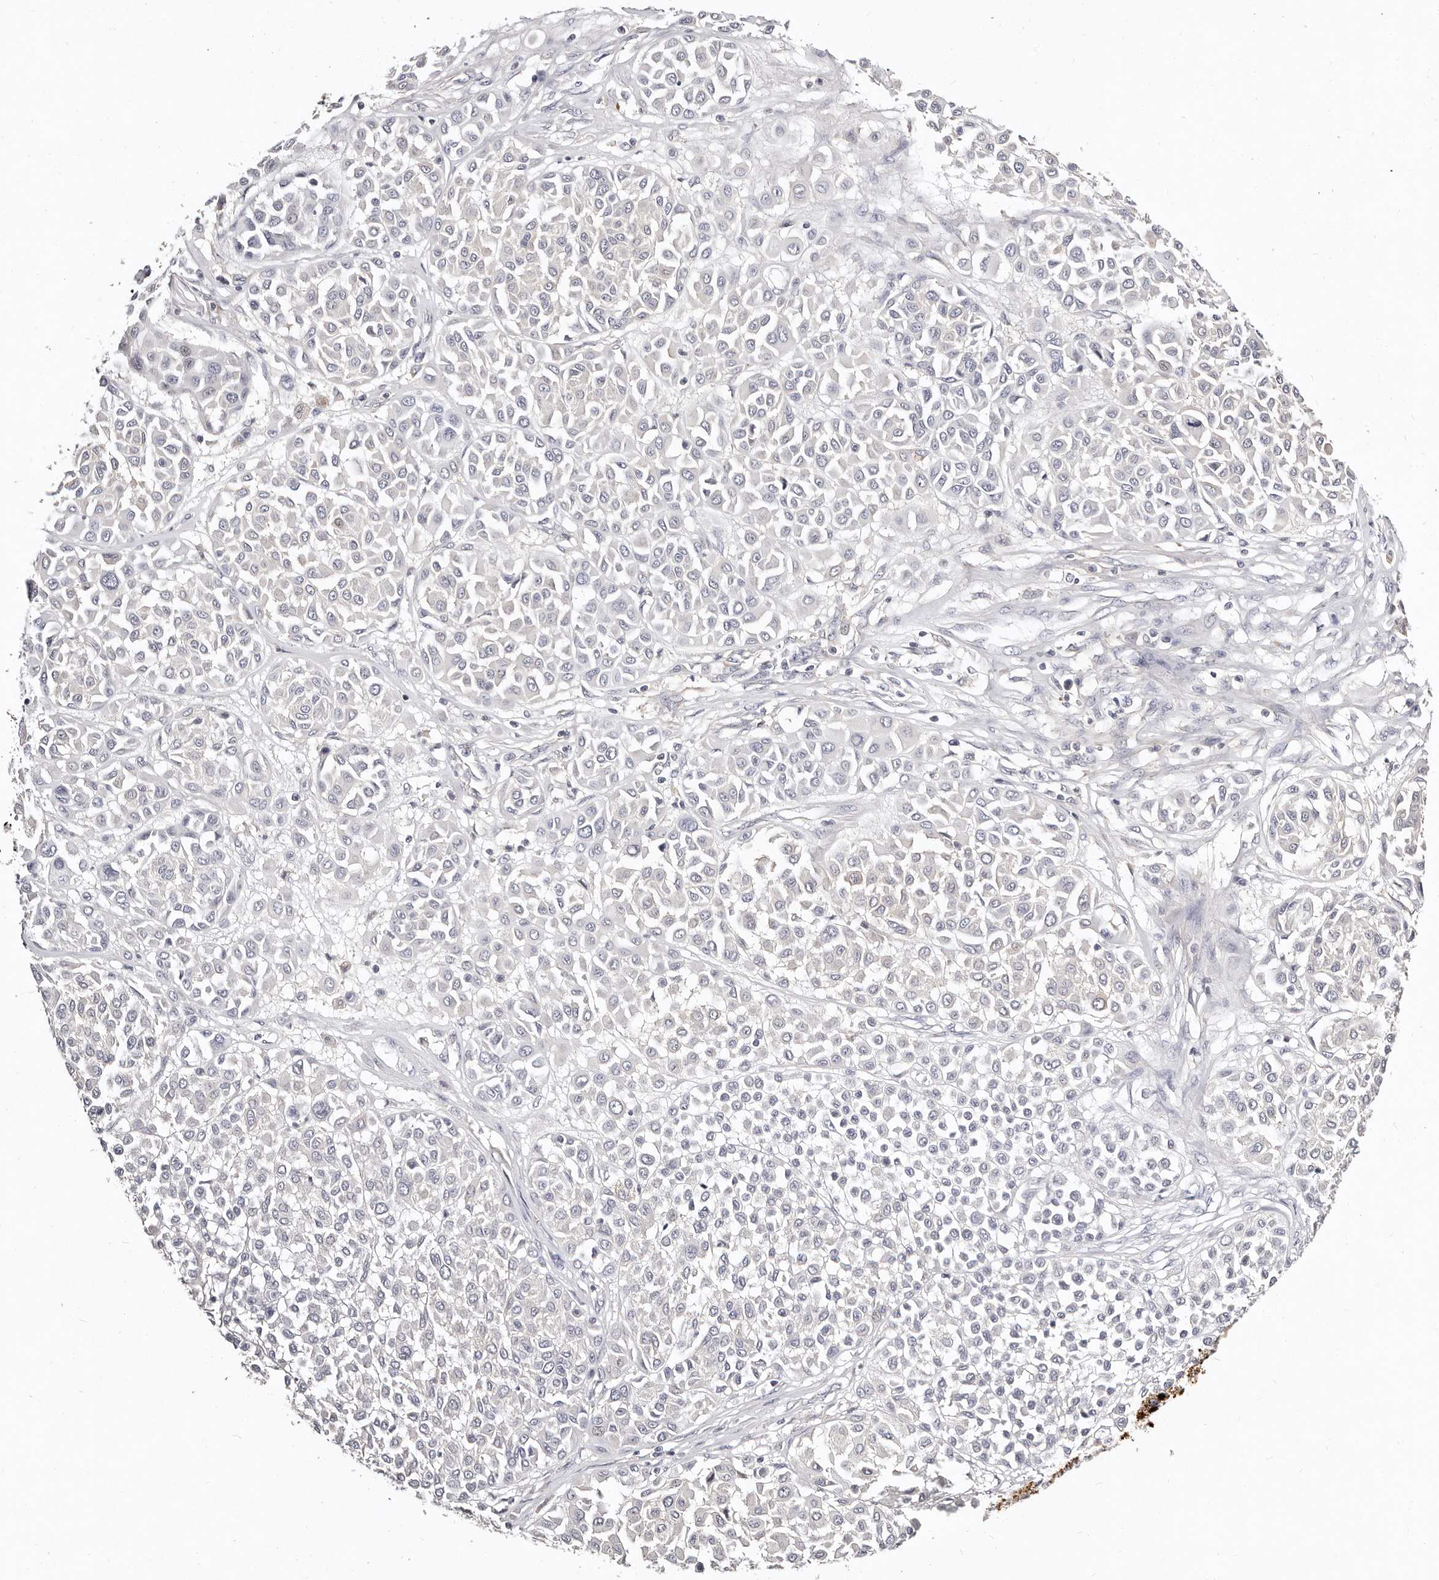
{"staining": {"intensity": "negative", "quantity": "none", "location": "none"}, "tissue": "melanoma", "cell_type": "Tumor cells", "image_type": "cancer", "snomed": [{"axis": "morphology", "description": "Malignant melanoma, Metastatic site"}, {"axis": "topography", "description": "Soft tissue"}], "caption": "The immunohistochemistry (IHC) photomicrograph has no significant staining in tumor cells of malignant melanoma (metastatic site) tissue.", "gene": "MRPS33", "patient": {"sex": "male", "age": 41}}